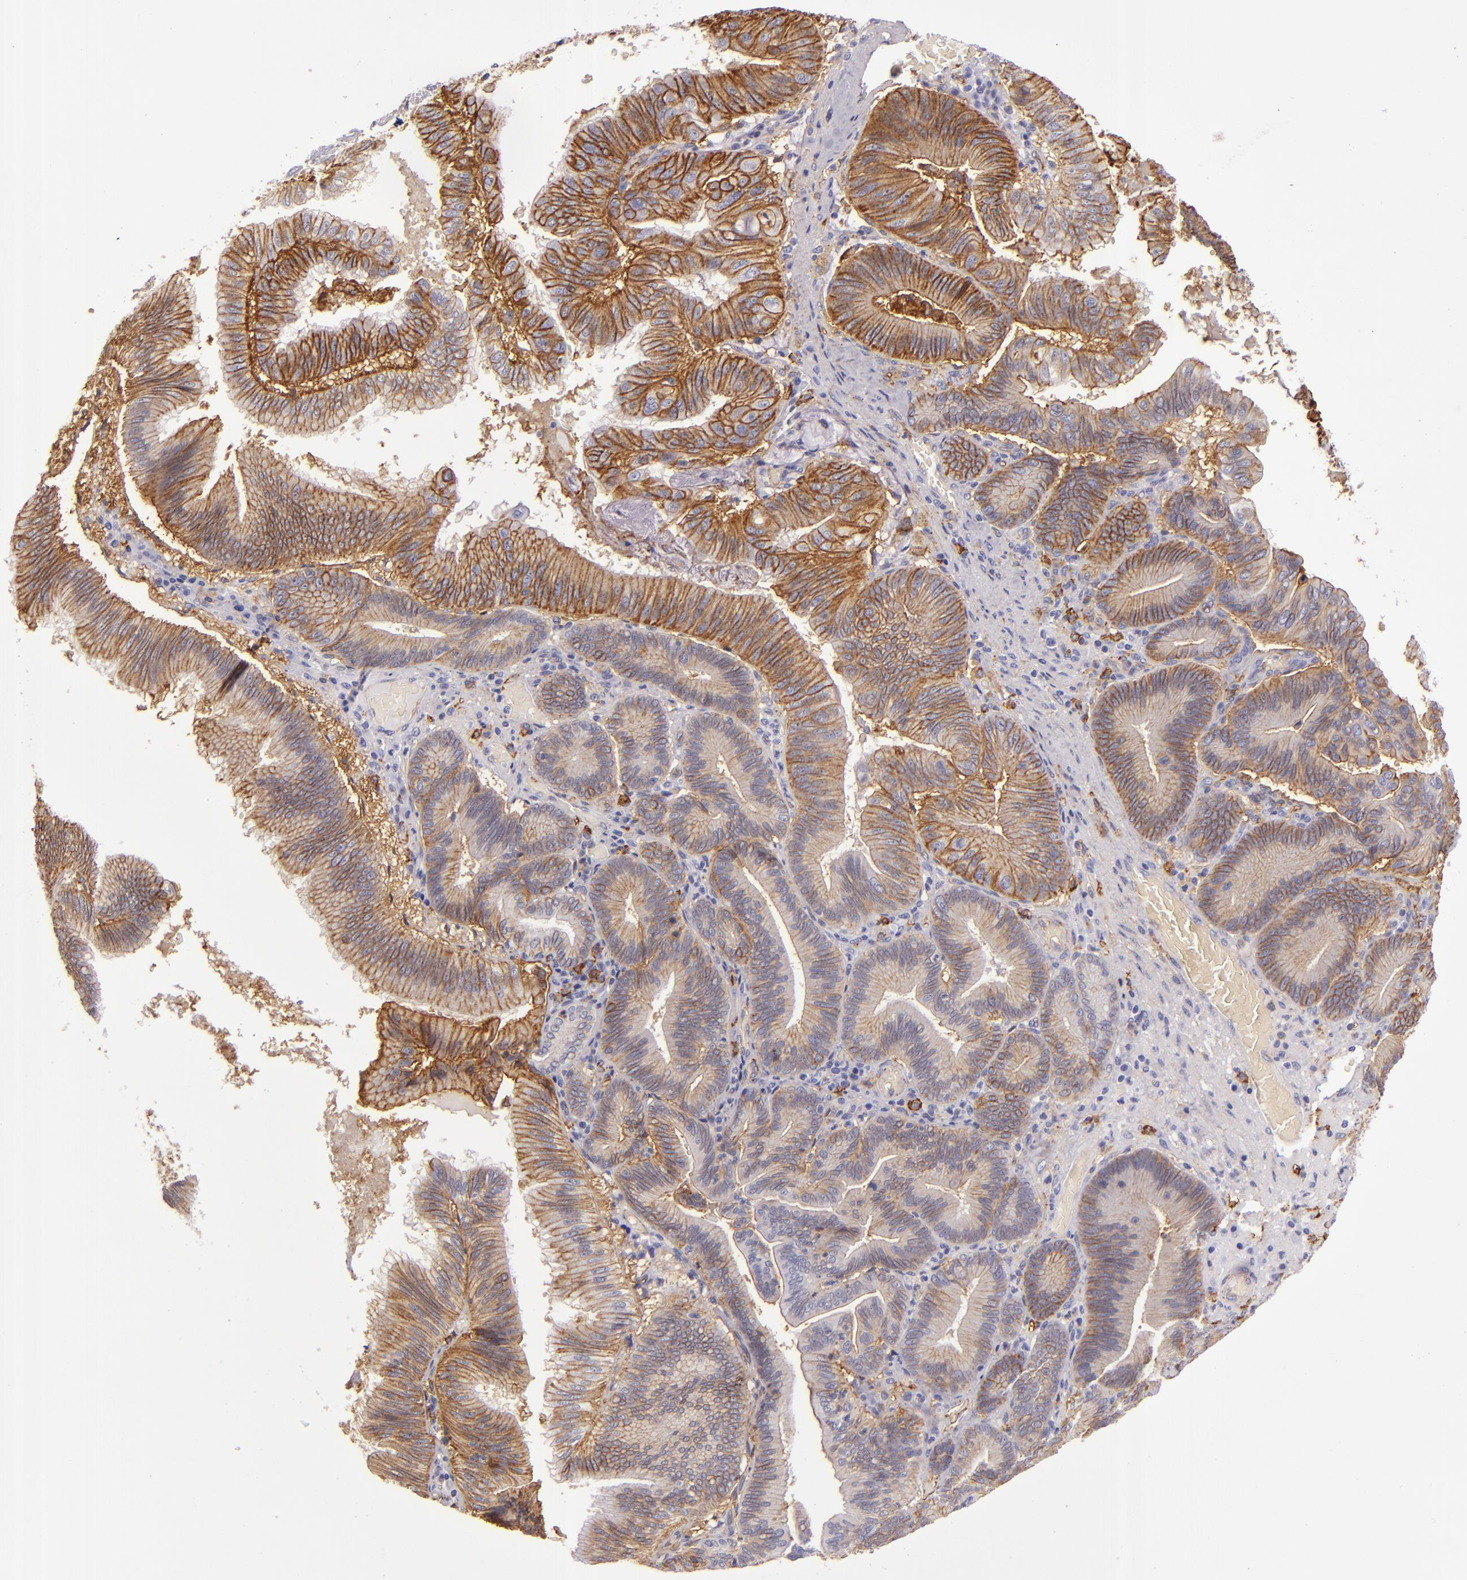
{"staining": {"intensity": "moderate", "quantity": ">75%", "location": "cytoplasmic/membranous"}, "tissue": "pancreatic cancer", "cell_type": "Tumor cells", "image_type": "cancer", "snomed": [{"axis": "morphology", "description": "Adenocarcinoma, NOS"}, {"axis": "topography", "description": "Pancreas"}], "caption": "This is a photomicrograph of immunohistochemistry staining of pancreatic cancer, which shows moderate positivity in the cytoplasmic/membranous of tumor cells.", "gene": "CD9", "patient": {"sex": "male", "age": 82}}